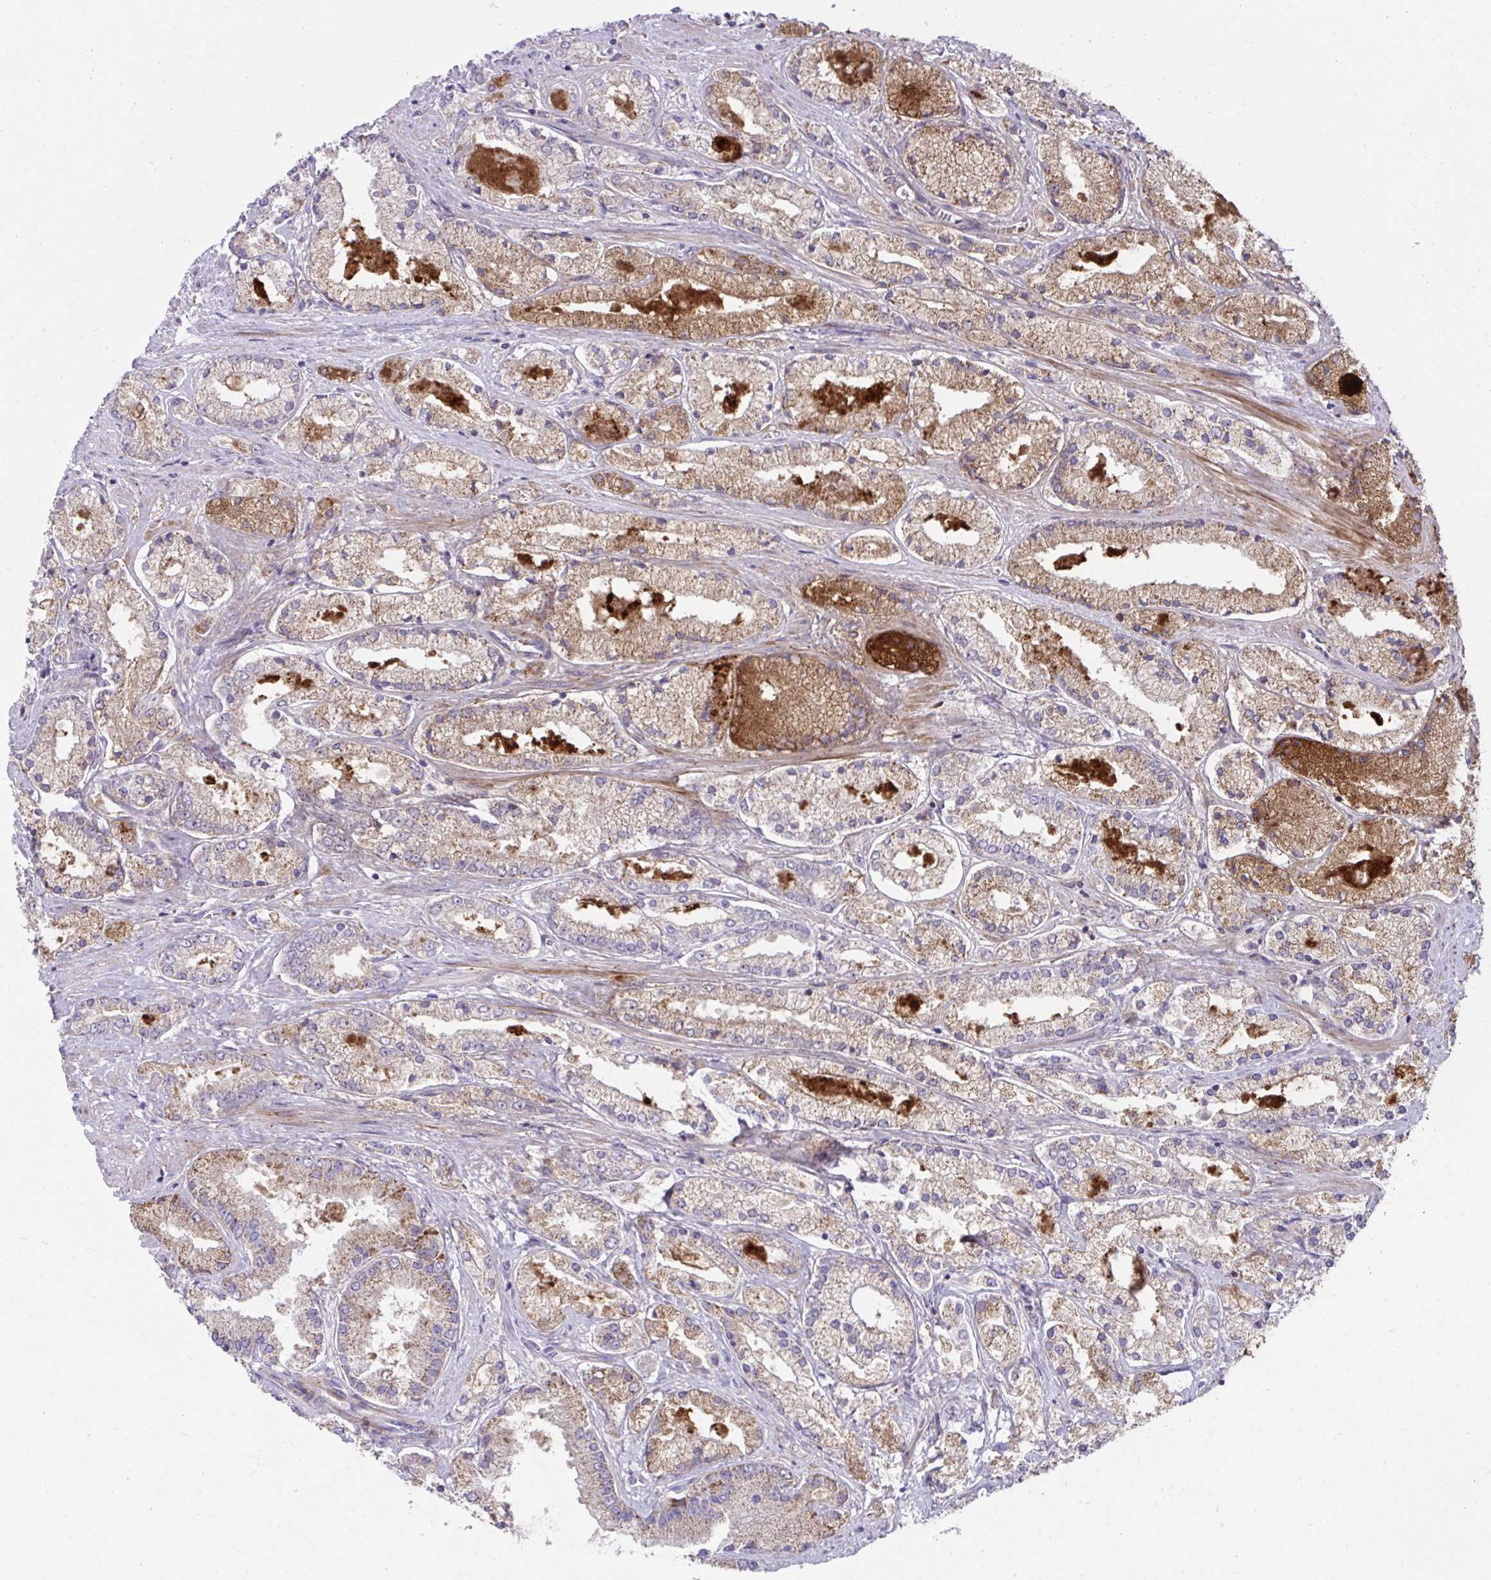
{"staining": {"intensity": "moderate", "quantity": ">75%", "location": "cytoplasmic/membranous"}, "tissue": "prostate cancer", "cell_type": "Tumor cells", "image_type": "cancer", "snomed": [{"axis": "morphology", "description": "Adenocarcinoma, High grade"}, {"axis": "topography", "description": "Prostate"}], "caption": "Immunohistochemical staining of human prostate cancer exhibits moderate cytoplasmic/membranous protein staining in approximately >75% of tumor cells.", "gene": "C16orf54", "patient": {"sex": "male", "age": 67}}